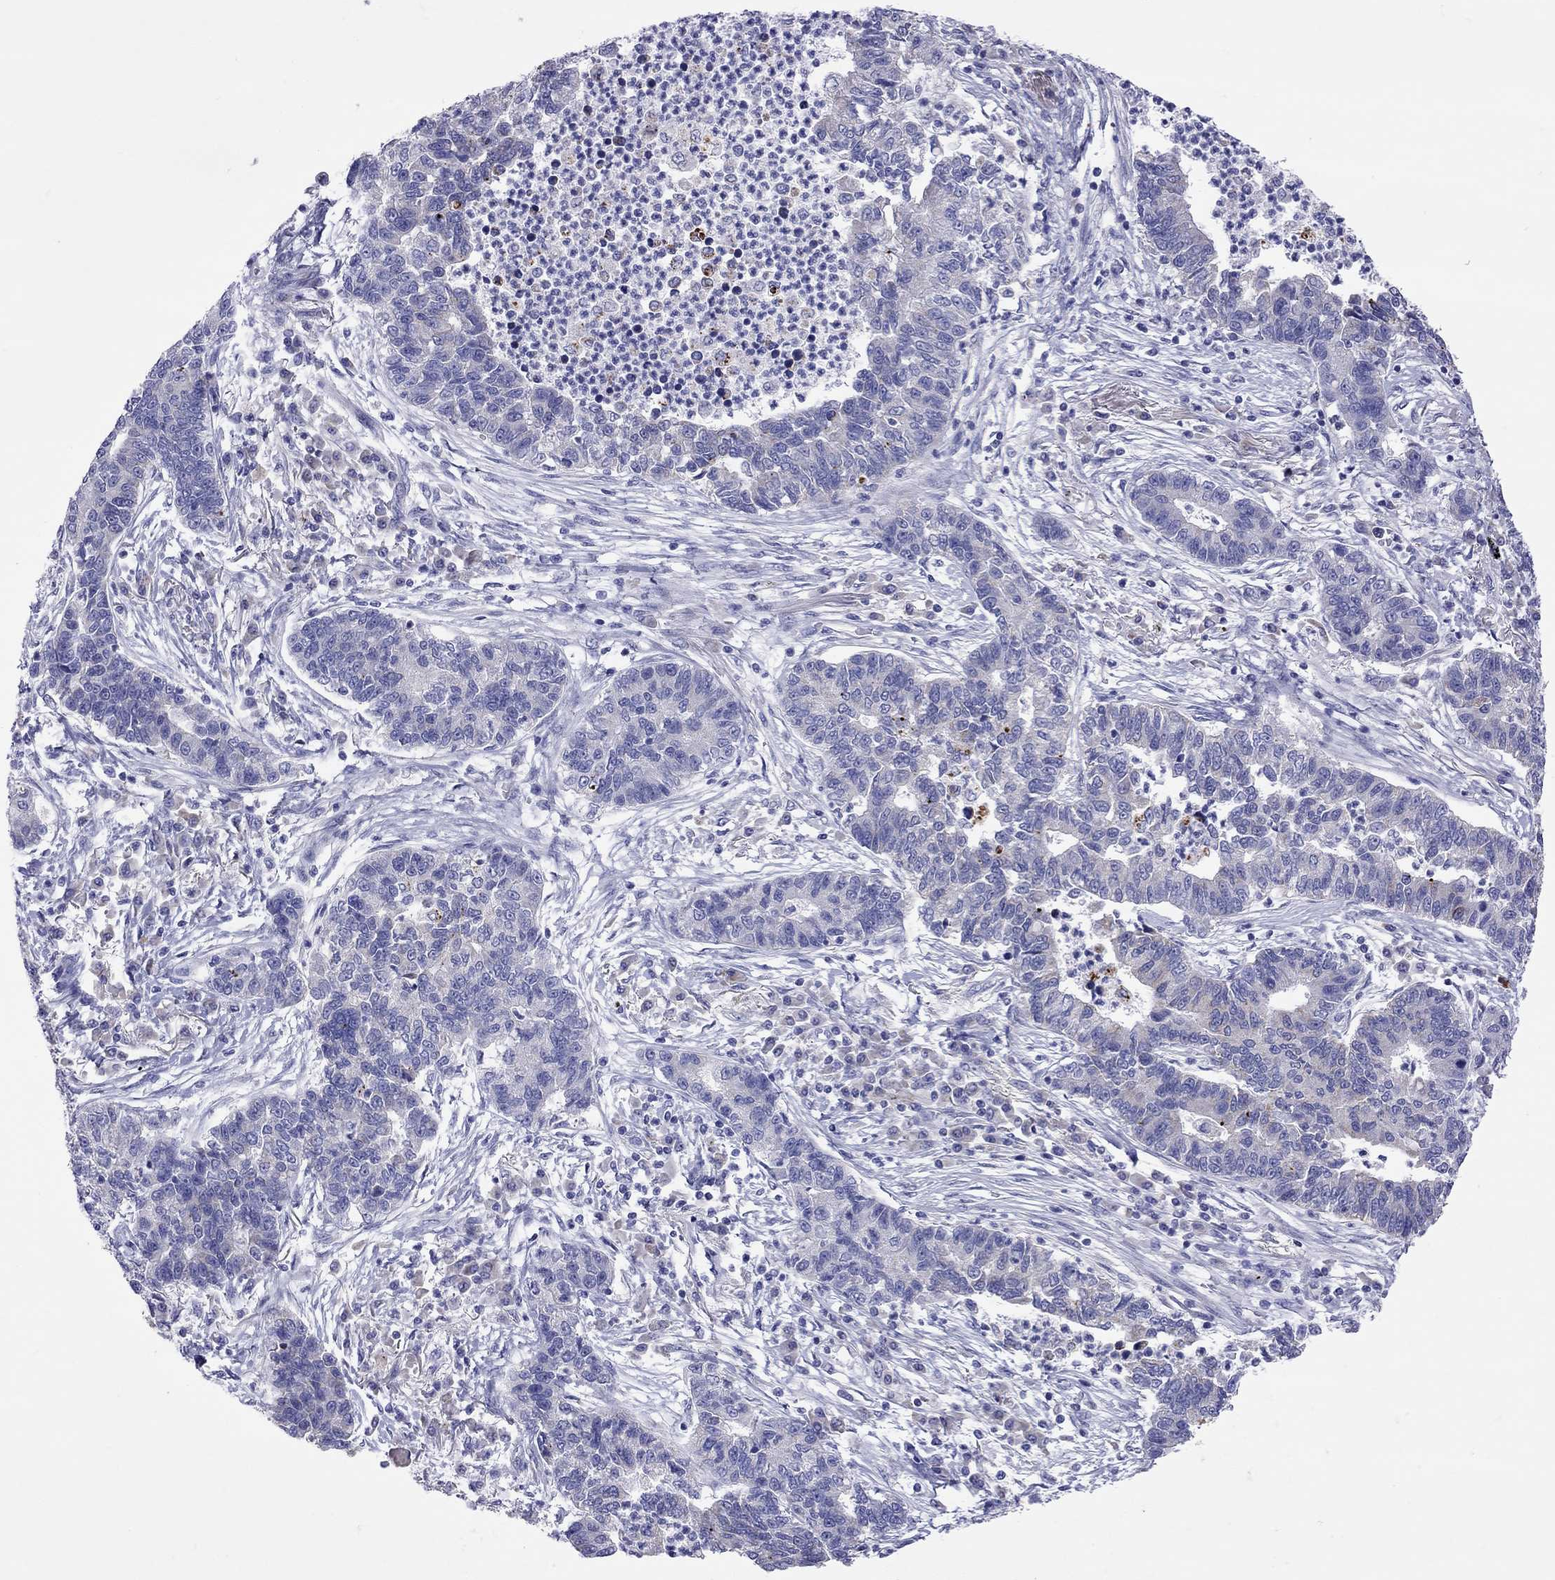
{"staining": {"intensity": "negative", "quantity": "none", "location": "none"}, "tissue": "lung cancer", "cell_type": "Tumor cells", "image_type": "cancer", "snomed": [{"axis": "morphology", "description": "Adenocarcinoma, NOS"}, {"axis": "topography", "description": "Lung"}], "caption": "An IHC photomicrograph of adenocarcinoma (lung) is shown. There is no staining in tumor cells of adenocarcinoma (lung).", "gene": "COL9A1", "patient": {"sex": "female", "age": 57}}